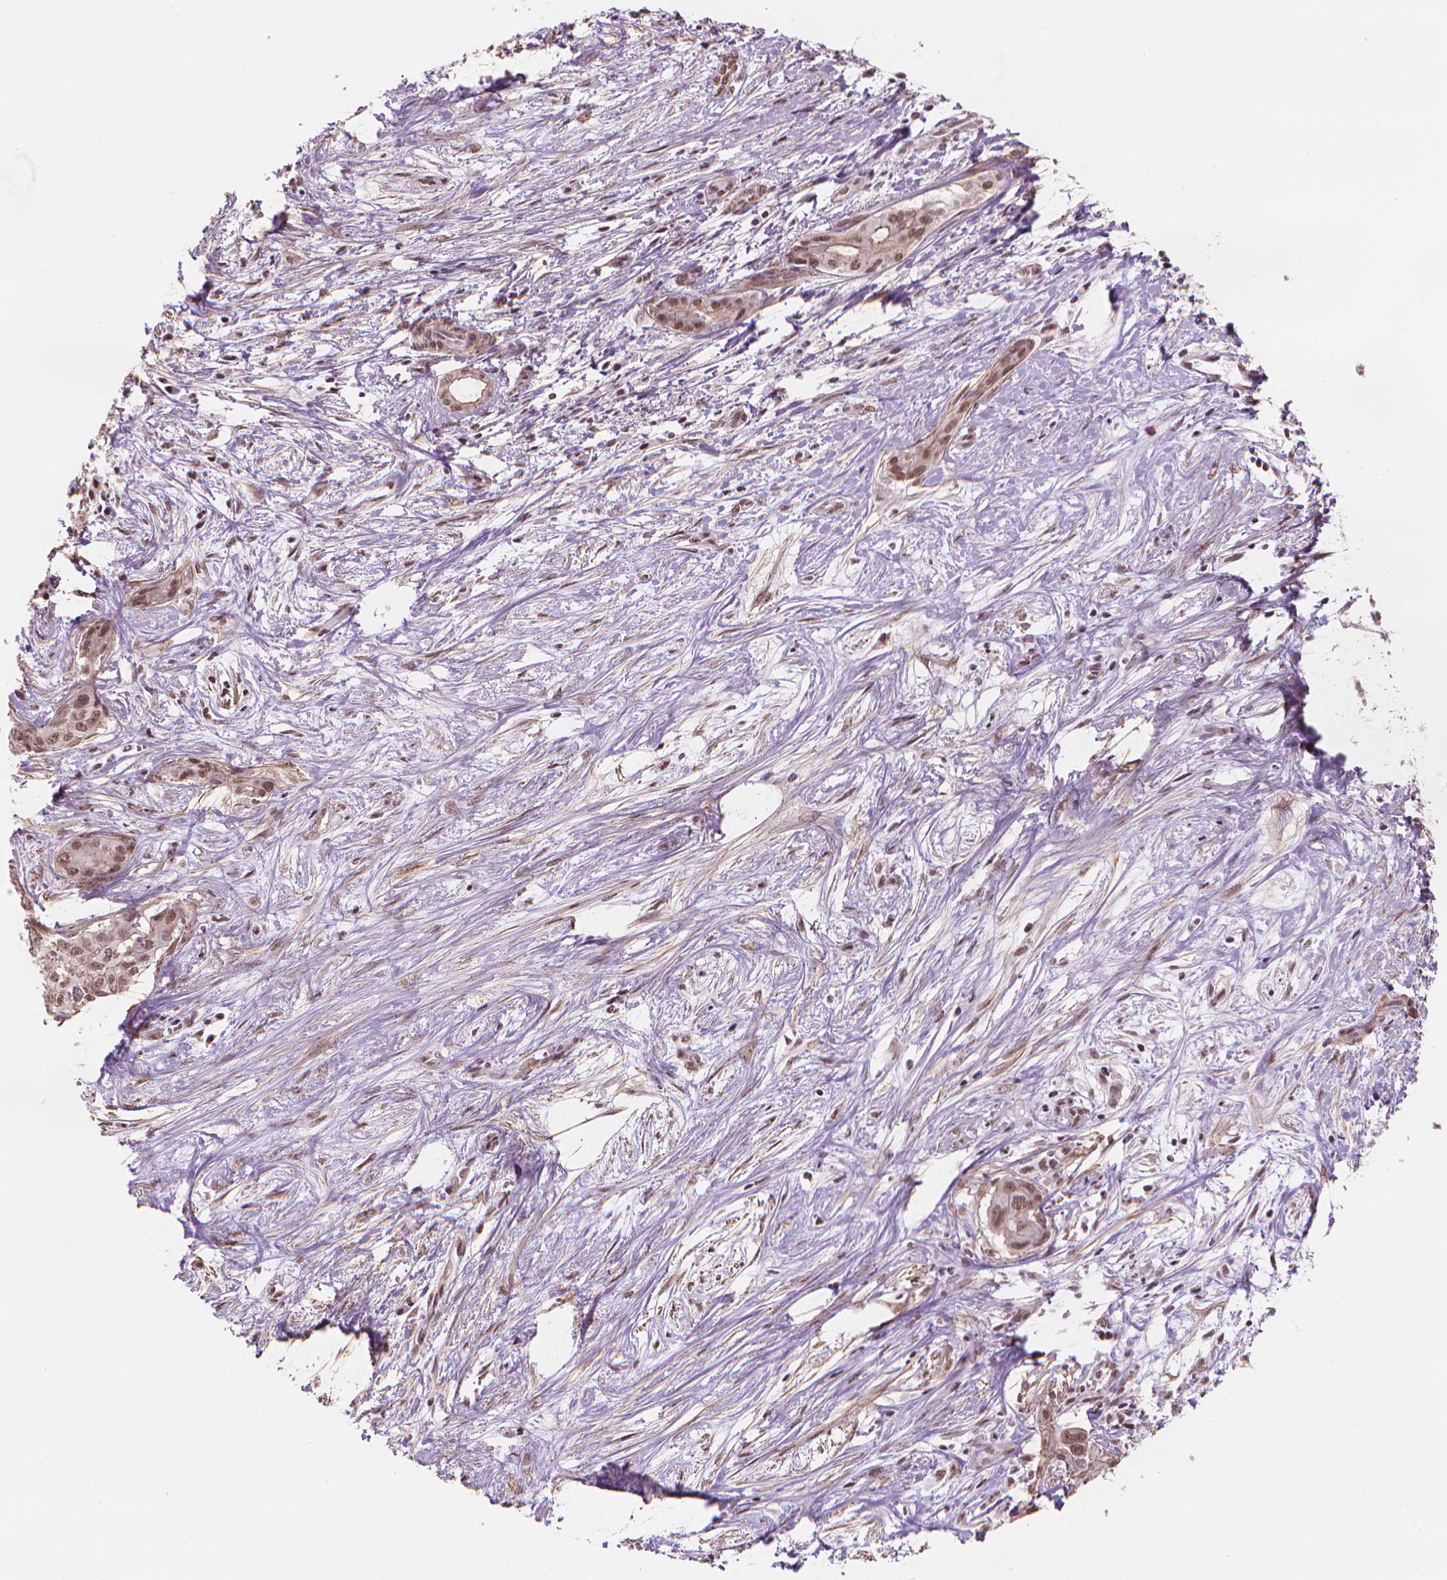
{"staining": {"intensity": "moderate", "quantity": ">75%", "location": "cytoplasmic/membranous,nuclear"}, "tissue": "liver cancer", "cell_type": "Tumor cells", "image_type": "cancer", "snomed": [{"axis": "morphology", "description": "Cholangiocarcinoma"}, {"axis": "topography", "description": "Liver"}], "caption": "A high-resolution histopathology image shows IHC staining of liver cancer, which exhibits moderate cytoplasmic/membranous and nuclear expression in about >75% of tumor cells.", "gene": "HOXD4", "patient": {"sex": "female", "age": 65}}